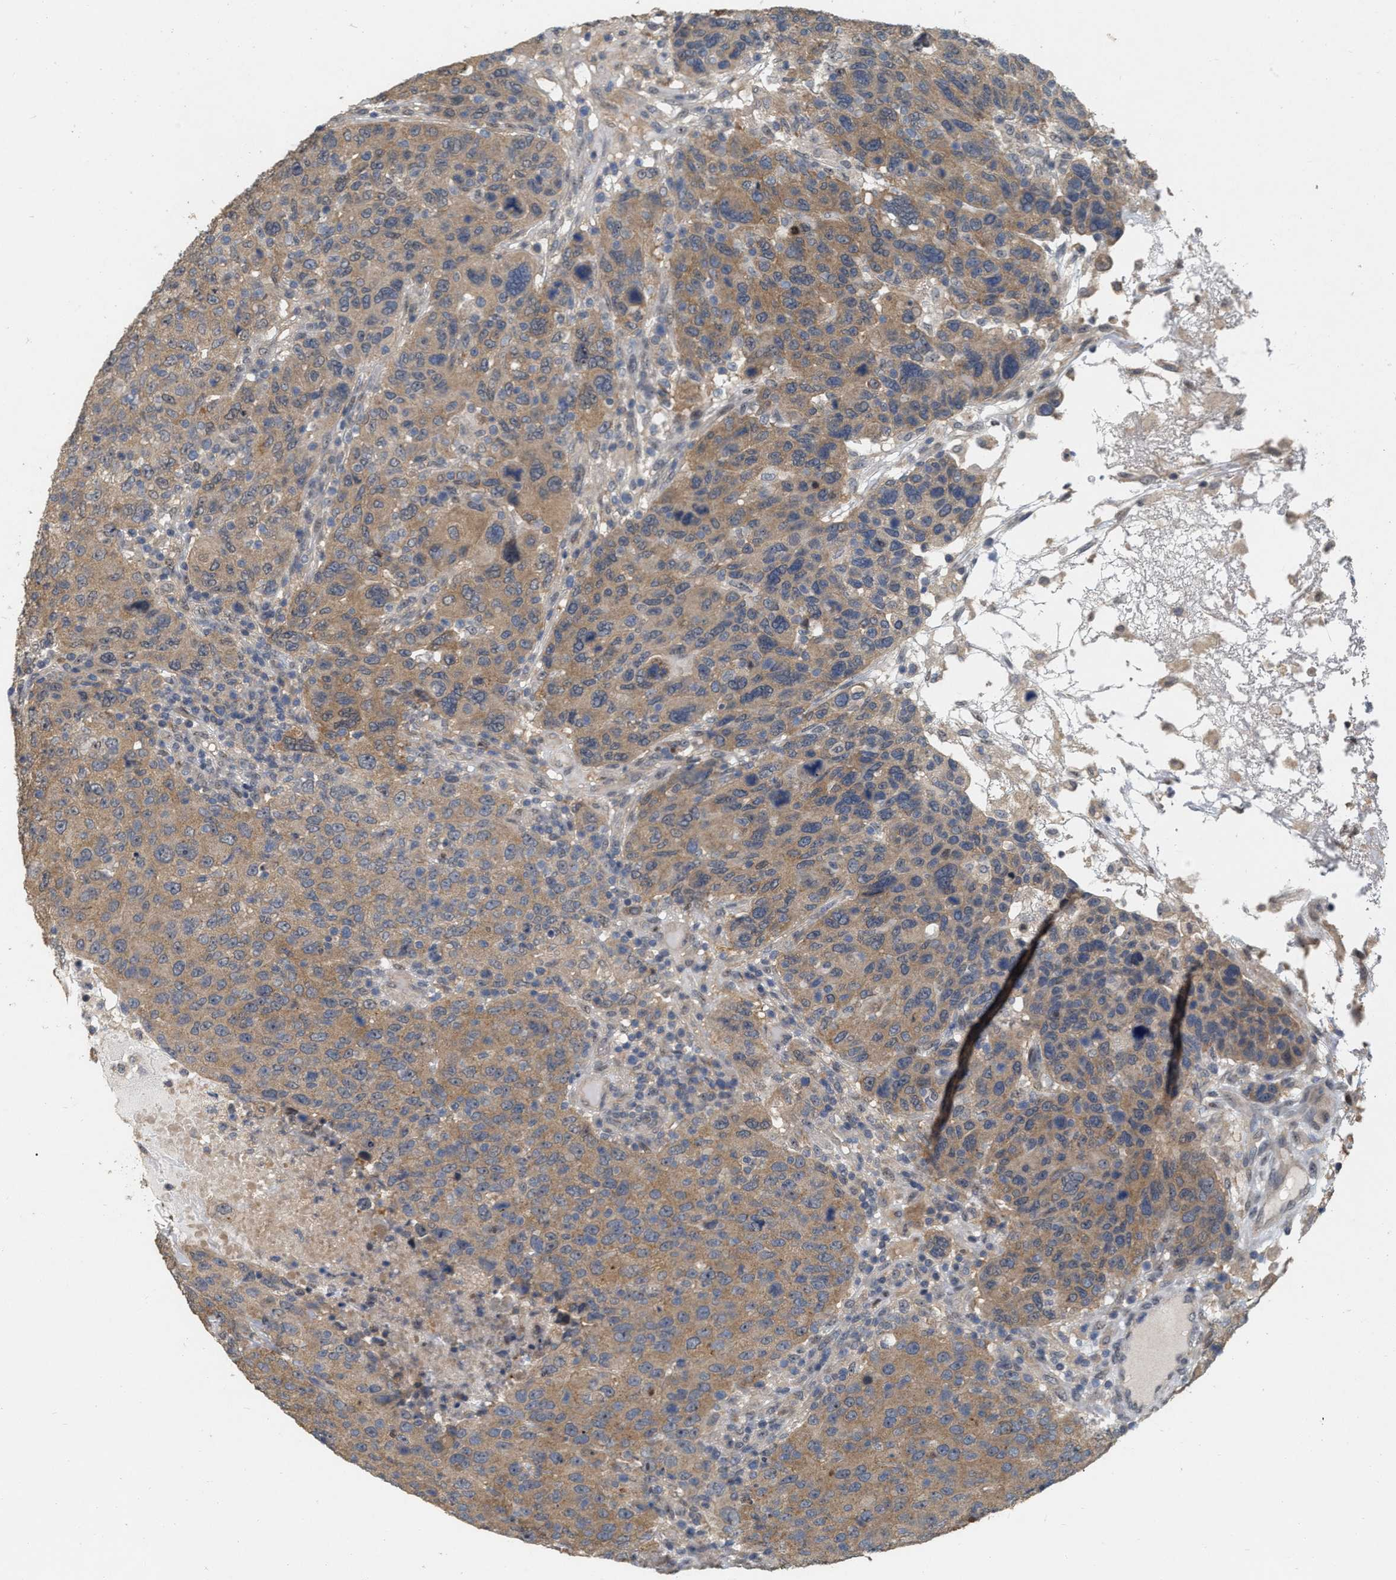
{"staining": {"intensity": "moderate", "quantity": ">75%", "location": "cytoplasmic/membranous"}, "tissue": "breast cancer", "cell_type": "Tumor cells", "image_type": "cancer", "snomed": [{"axis": "morphology", "description": "Duct carcinoma"}, {"axis": "topography", "description": "Breast"}], "caption": "Protein expression by immunohistochemistry exhibits moderate cytoplasmic/membranous positivity in approximately >75% of tumor cells in infiltrating ductal carcinoma (breast).", "gene": "RUVBL1", "patient": {"sex": "female", "age": 37}}